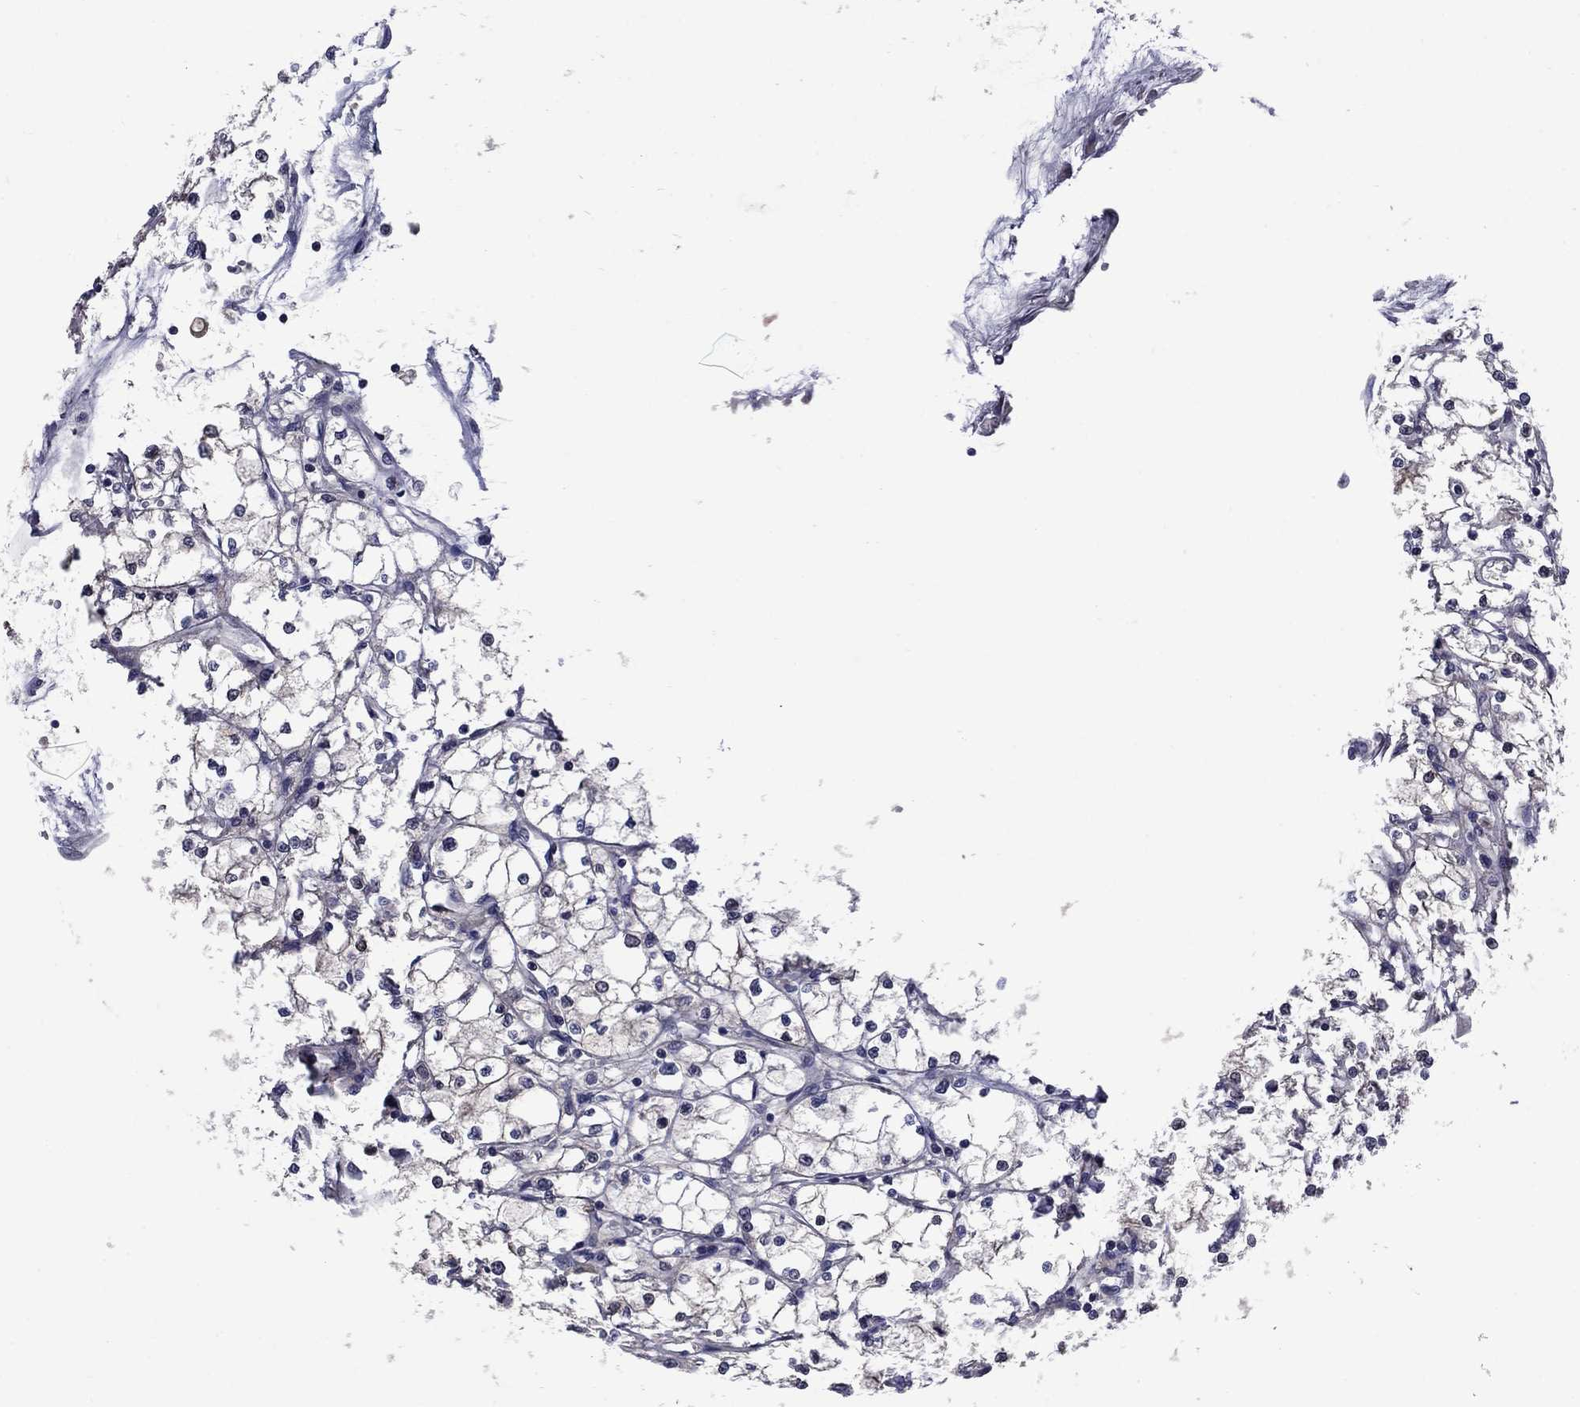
{"staining": {"intensity": "weak", "quantity": "<25%", "location": "cytoplasmic/membranous"}, "tissue": "renal cancer", "cell_type": "Tumor cells", "image_type": "cancer", "snomed": [{"axis": "morphology", "description": "Adenocarcinoma, NOS"}, {"axis": "topography", "description": "Kidney"}], "caption": "This is an immunohistochemistry histopathology image of renal cancer (adenocarcinoma). There is no positivity in tumor cells.", "gene": "MSRB1", "patient": {"sex": "male", "age": 67}}